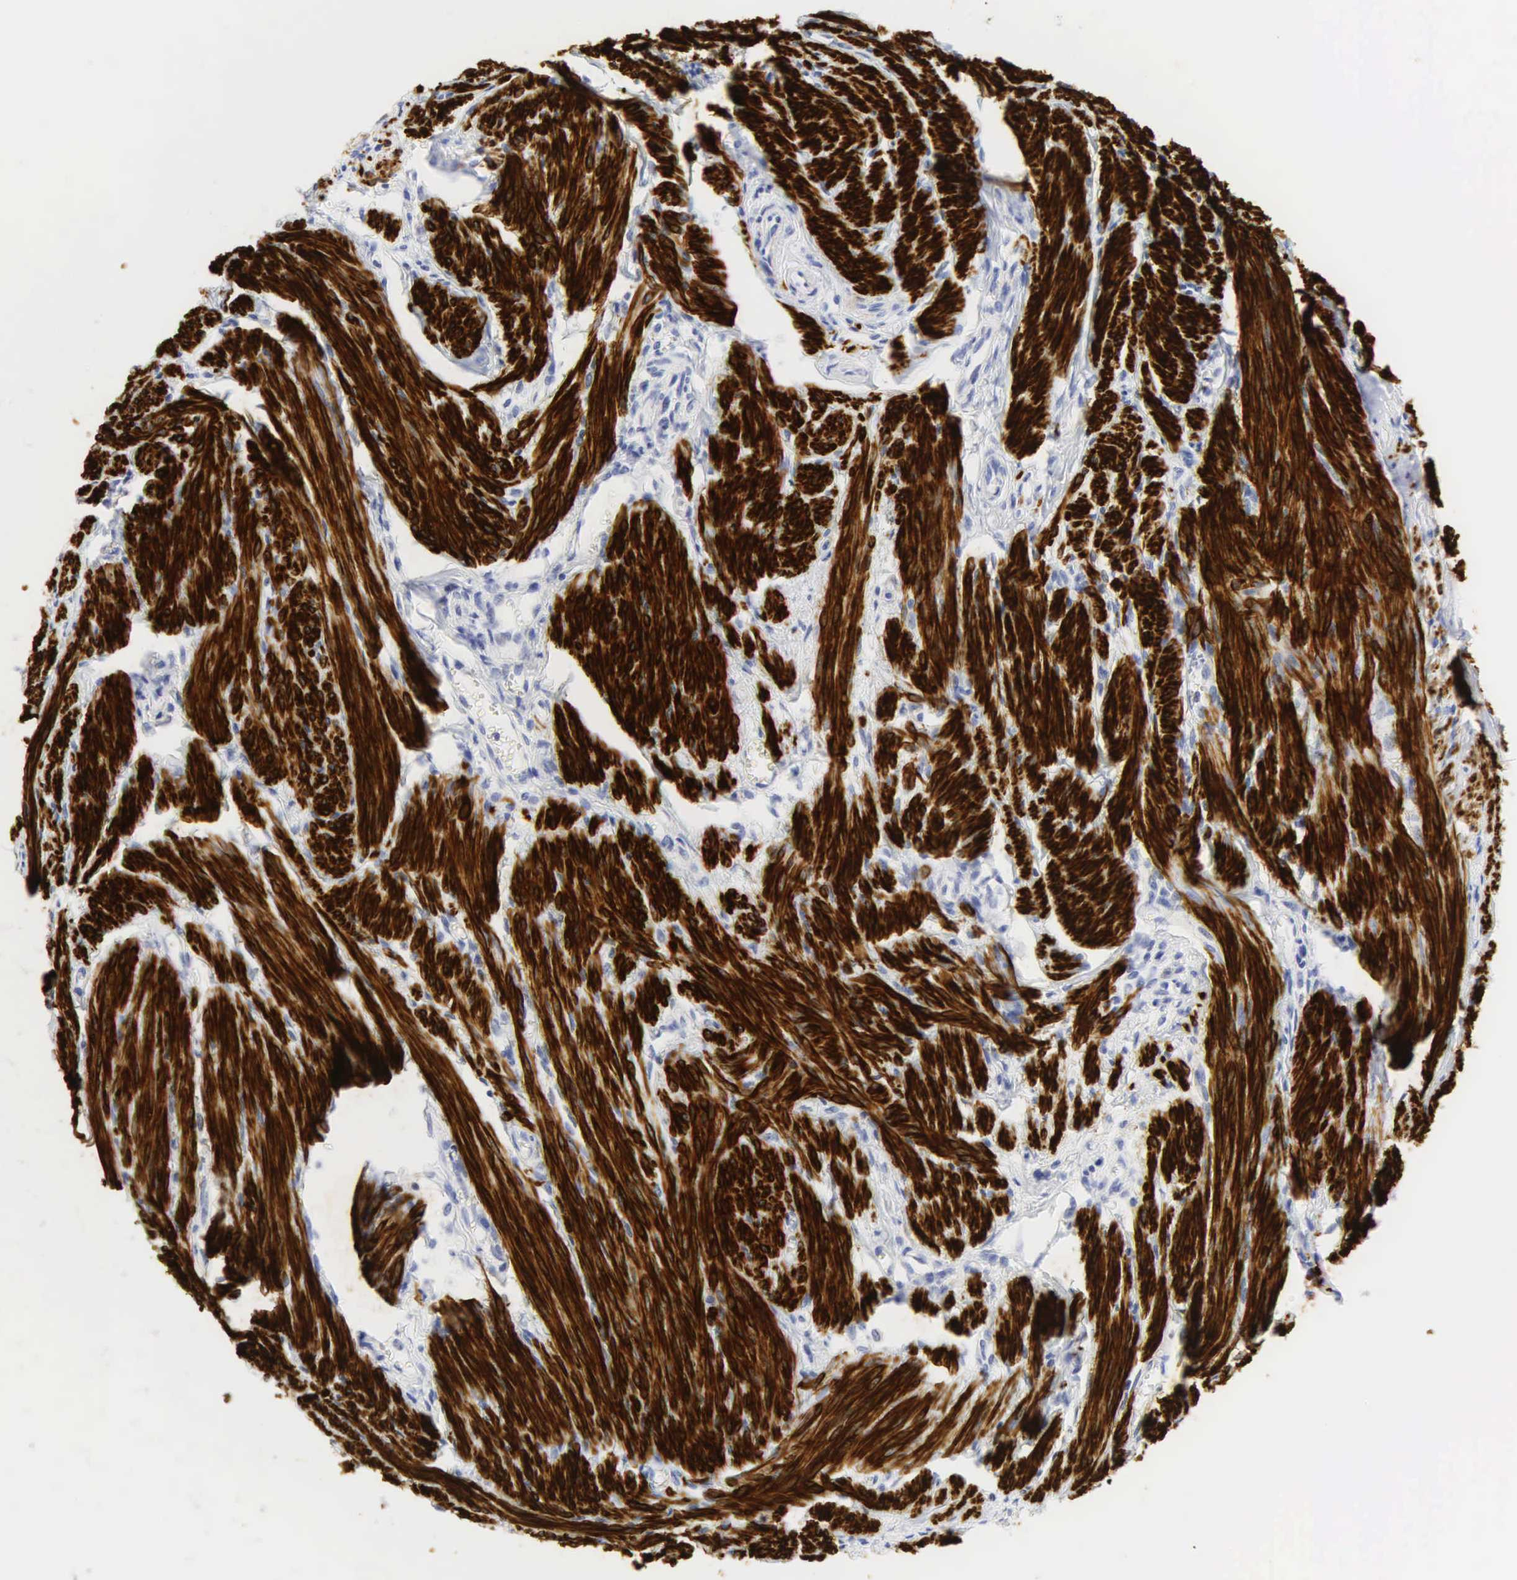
{"staining": {"intensity": "negative", "quantity": "none", "location": "none"}, "tissue": "endometrial cancer", "cell_type": "Tumor cells", "image_type": "cancer", "snomed": [{"axis": "morphology", "description": "Adenocarcinoma, NOS"}, {"axis": "topography", "description": "Endometrium"}], "caption": "IHC histopathology image of neoplastic tissue: endometrial cancer stained with DAB demonstrates no significant protein positivity in tumor cells.", "gene": "DES", "patient": {"sex": "female", "age": 76}}